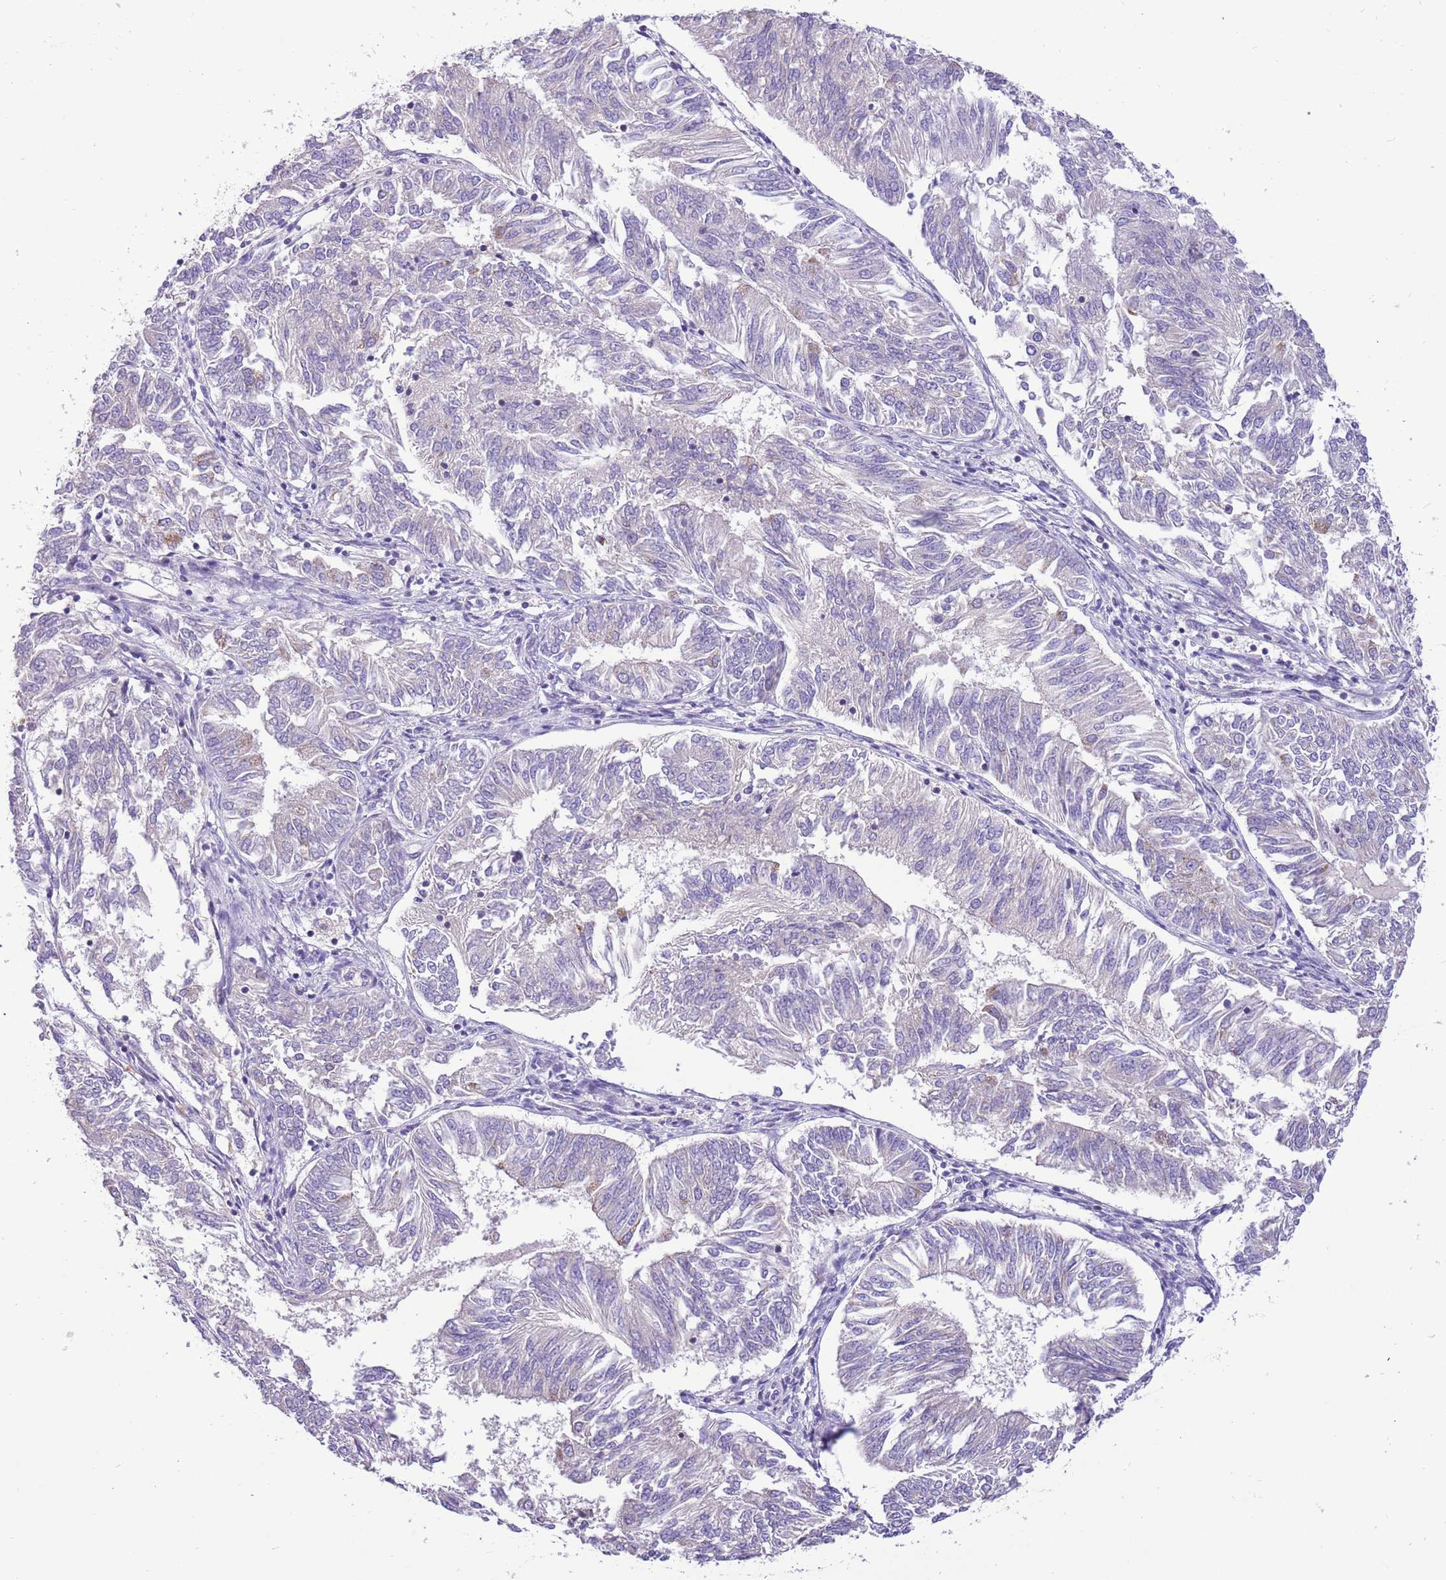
{"staining": {"intensity": "negative", "quantity": "none", "location": "none"}, "tissue": "endometrial cancer", "cell_type": "Tumor cells", "image_type": "cancer", "snomed": [{"axis": "morphology", "description": "Adenocarcinoma, NOS"}, {"axis": "topography", "description": "Endometrium"}], "caption": "A histopathology image of endometrial cancer stained for a protein reveals no brown staining in tumor cells.", "gene": "GLCE", "patient": {"sex": "female", "age": 58}}